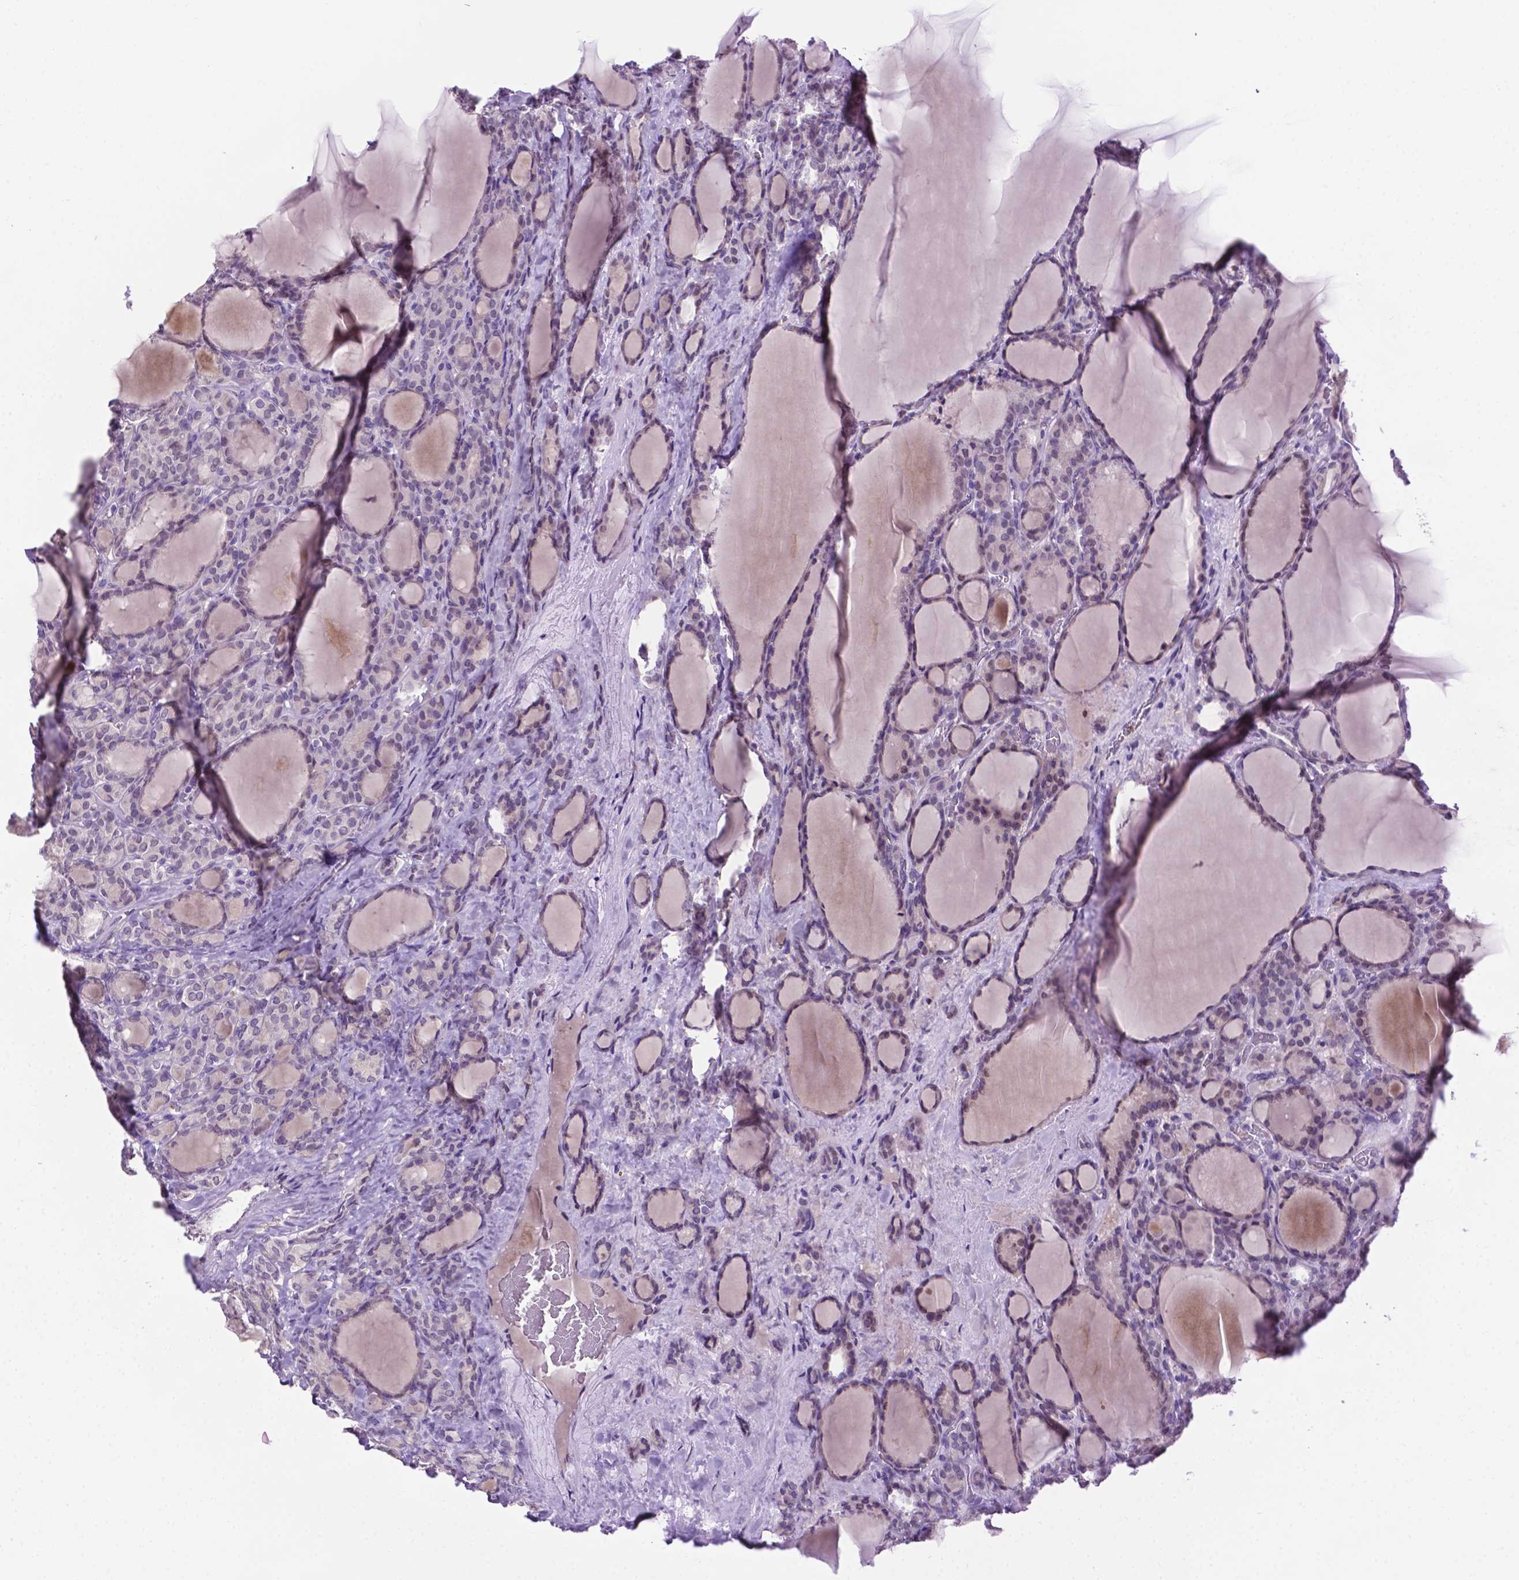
{"staining": {"intensity": "negative", "quantity": "none", "location": "none"}, "tissue": "thyroid cancer", "cell_type": "Tumor cells", "image_type": "cancer", "snomed": [{"axis": "morphology", "description": "Normal tissue, NOS"}, {"axis": "morphology", "description": "Follicular adenoma carcinoma, NOS"}, {"axis": "topography", "description": "Thyroid gland"}], "caption": "Immunohistochemical staining of human thyroid cancer (follicular adenoma carcinoma) demonstrates no significant positivity in tumor cells.", "gene": "MMP27", "patient": {"sex": "female", "age": 31}}